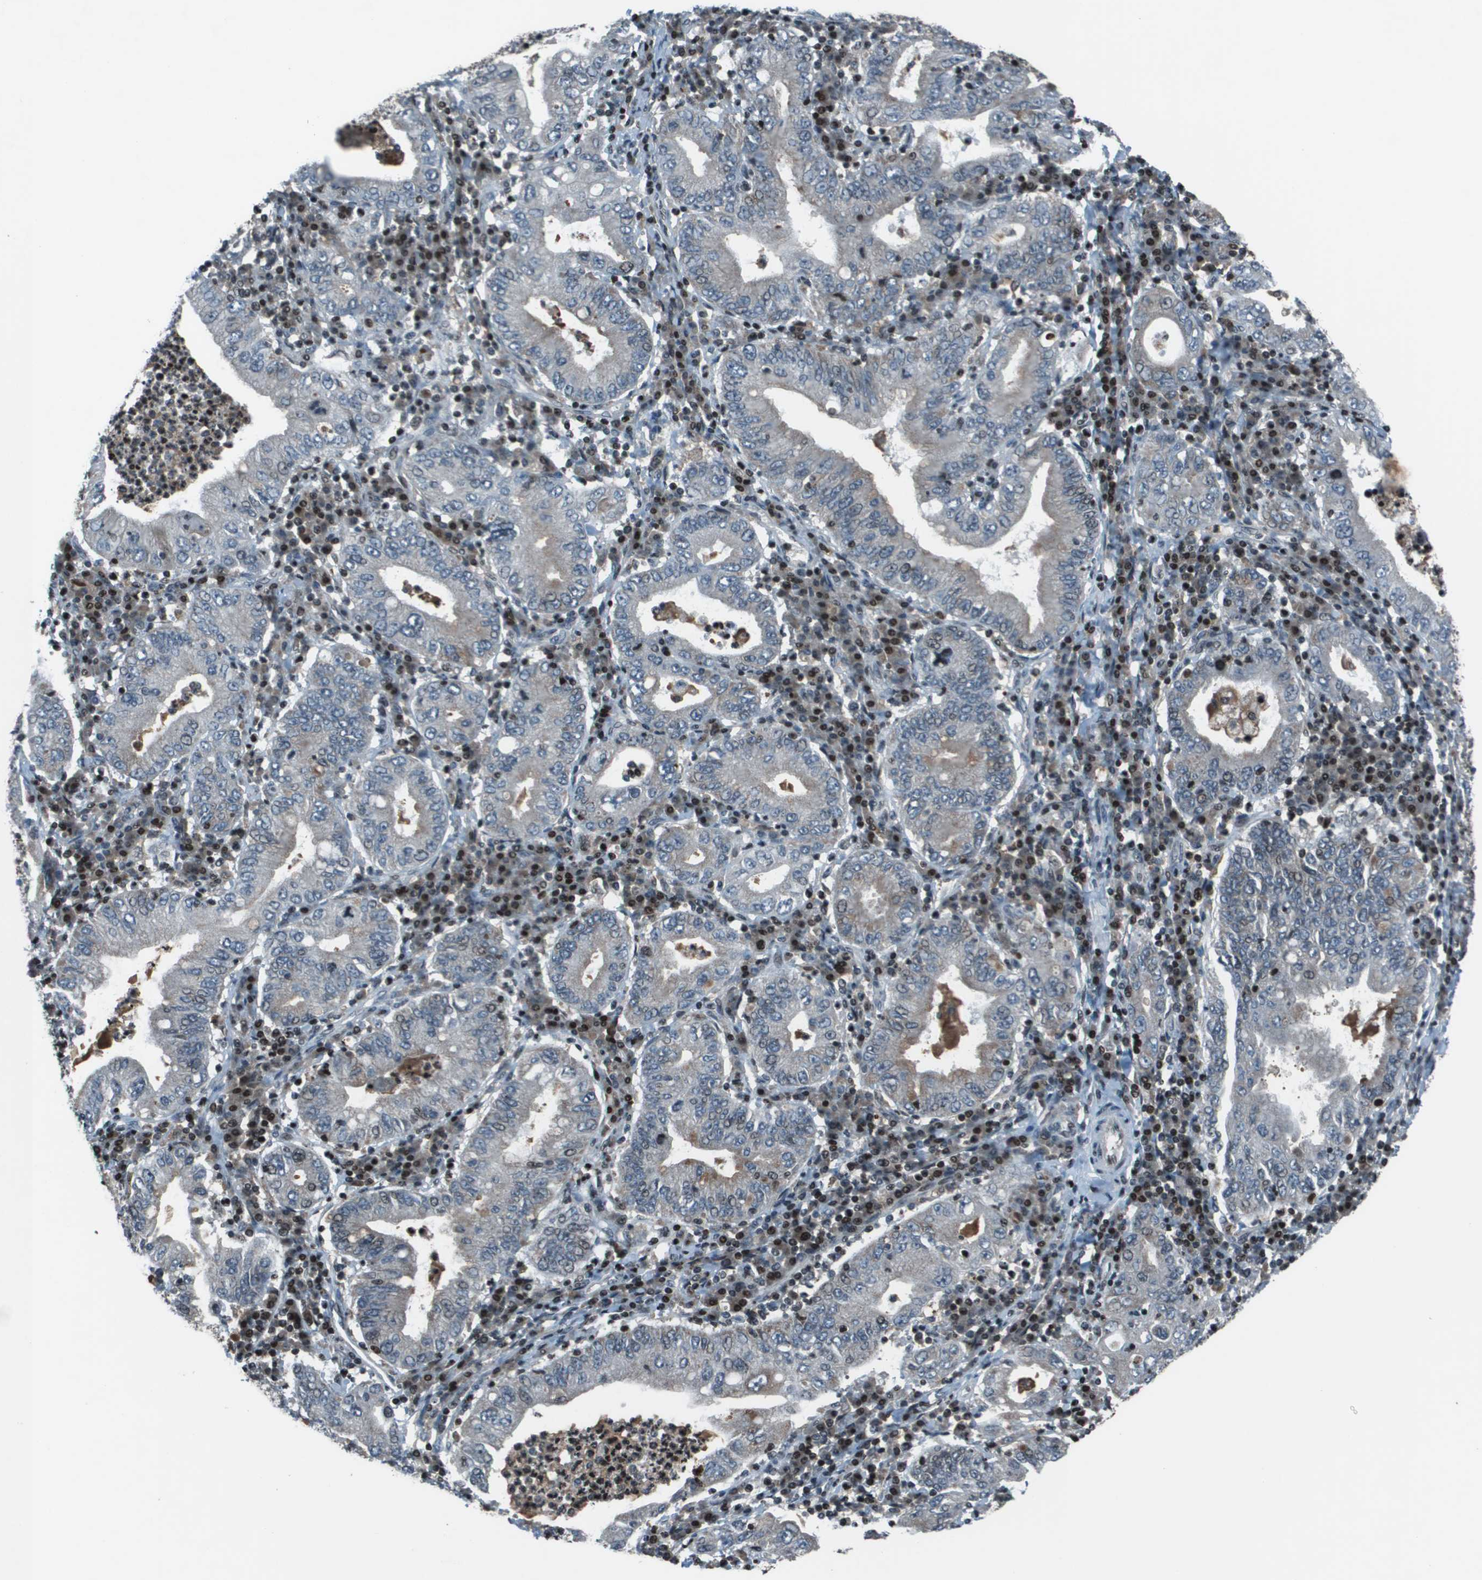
{"staining": {"intensity": "negative", "quantity": "none", "location": "none"}, "tissue": "stomach cancer", "cell_type": "Tumor cells", "image_type": "cancer", "snomed": [{"axis": "morphology", "description": "Normal tissue, NOS"}, {"axis": "morphology", "description": "Adenocarcinoma, NOS"}, {"axis": "topography", "description": "Esophagus"}, {"axis": "topography", "description": "Stomach, upper"}, {"axis": "topography", "description": "Peripheral nerve tissue"}], "caption": "A high-resolution micrograph shows IHC staining of stomach cancer (adenocarcinoma), which demonstrates no significant positivity in tumor cells.", "gene": "CXCL12", "patient": {"sex": "male", "age": 62}}